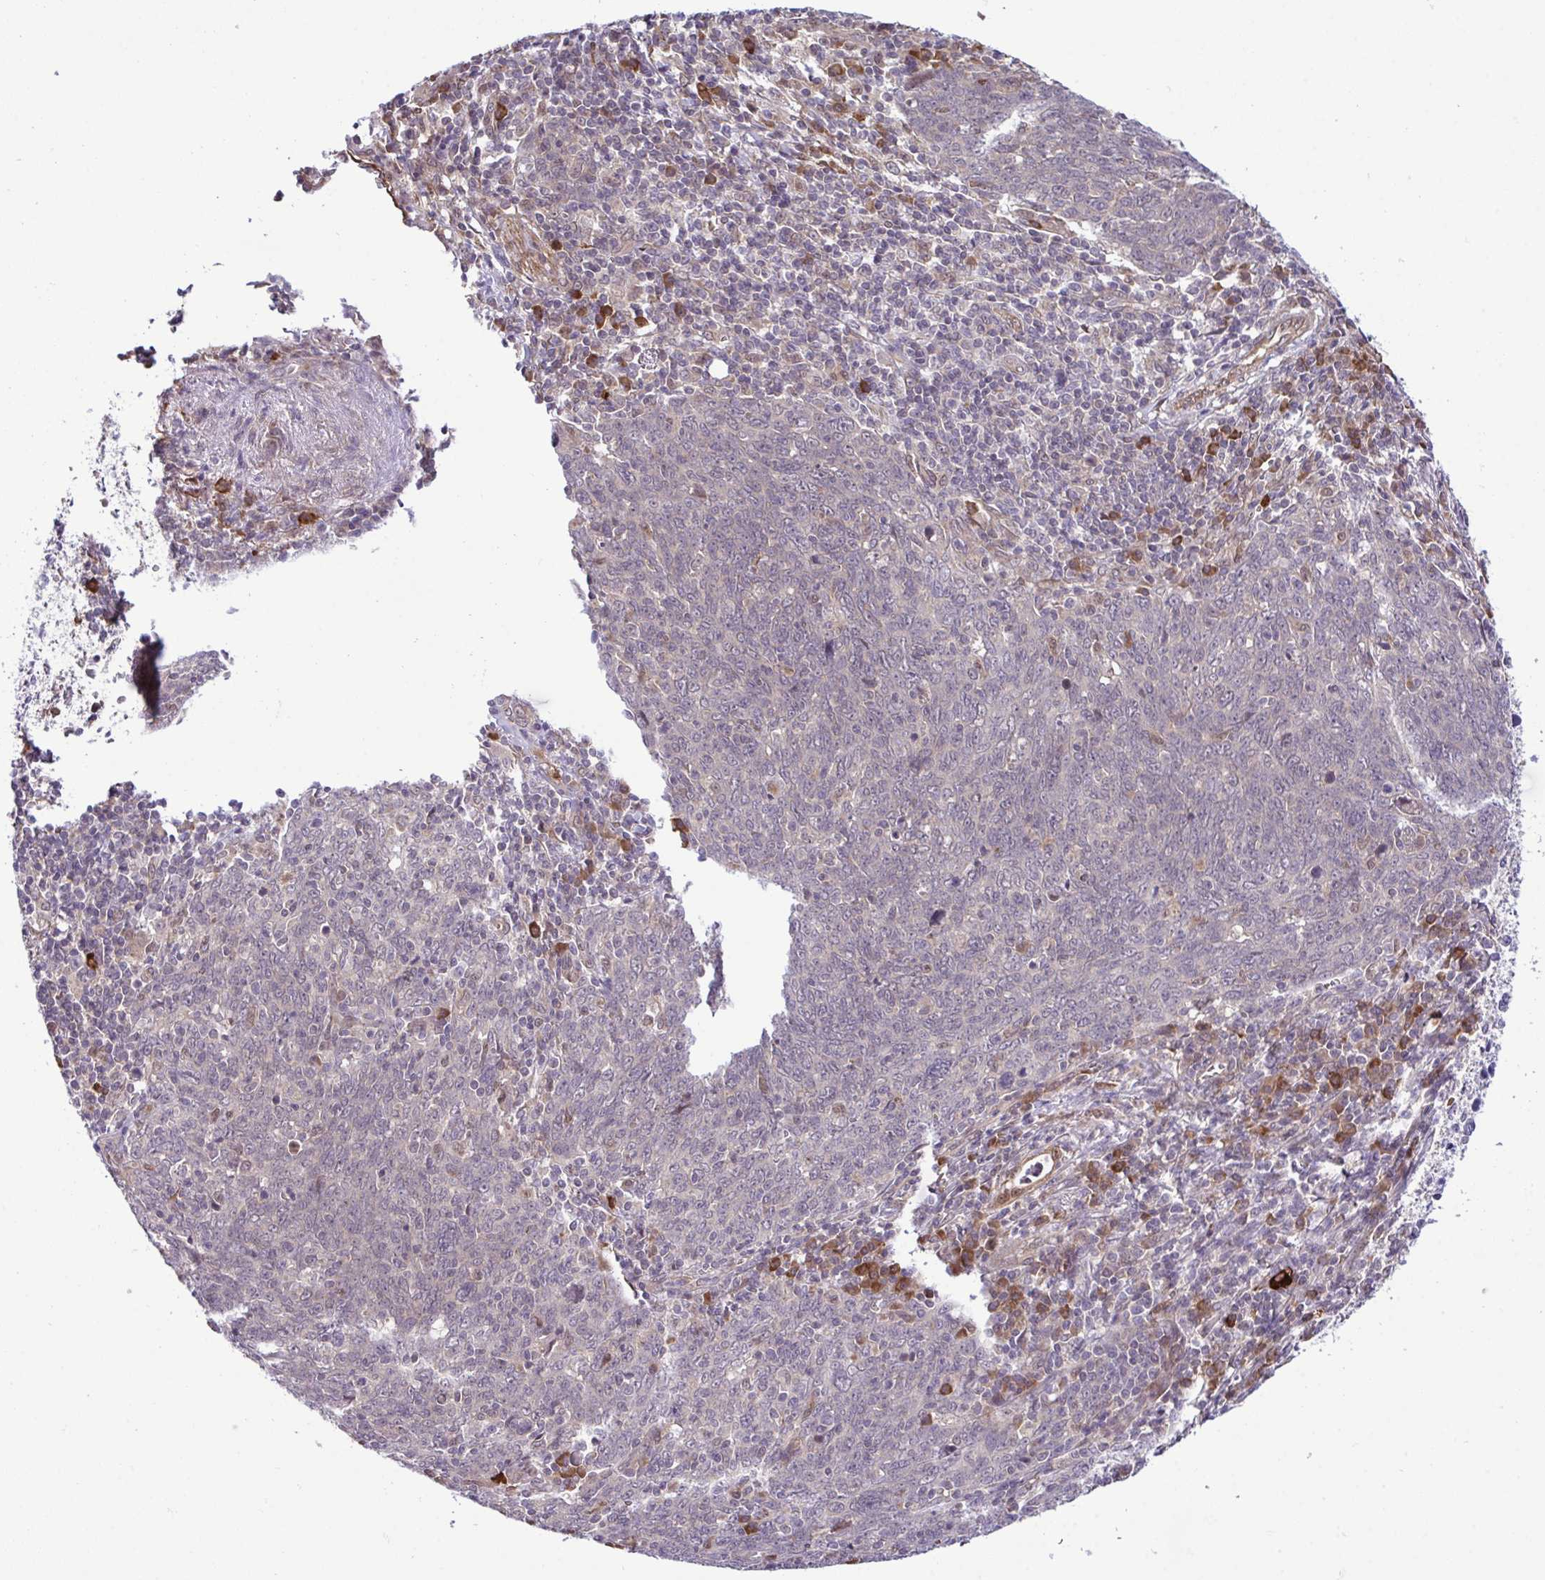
{"staining": {"intensity": "negative", "quantity": "none", "location": "none"}, "tissue": "lung cancer", "cell_type": "Tumor cells", "image_type": "cancer", "snomed": [{"axis": "morphology", "description": "Squamous cell carcinoma, NOS"}, {"axis": "topography", "description": "Lung"}], "caption": "IHC photomicrograph of human lung cancer (squamous cell carcinoma) stained for a protein (brown), which exhibits no expression in tumor cells. (IHC, brightfield microscopy, high magnification).", "gene": "CMPK1", "patient": {"sex": "female", "age": 72}}